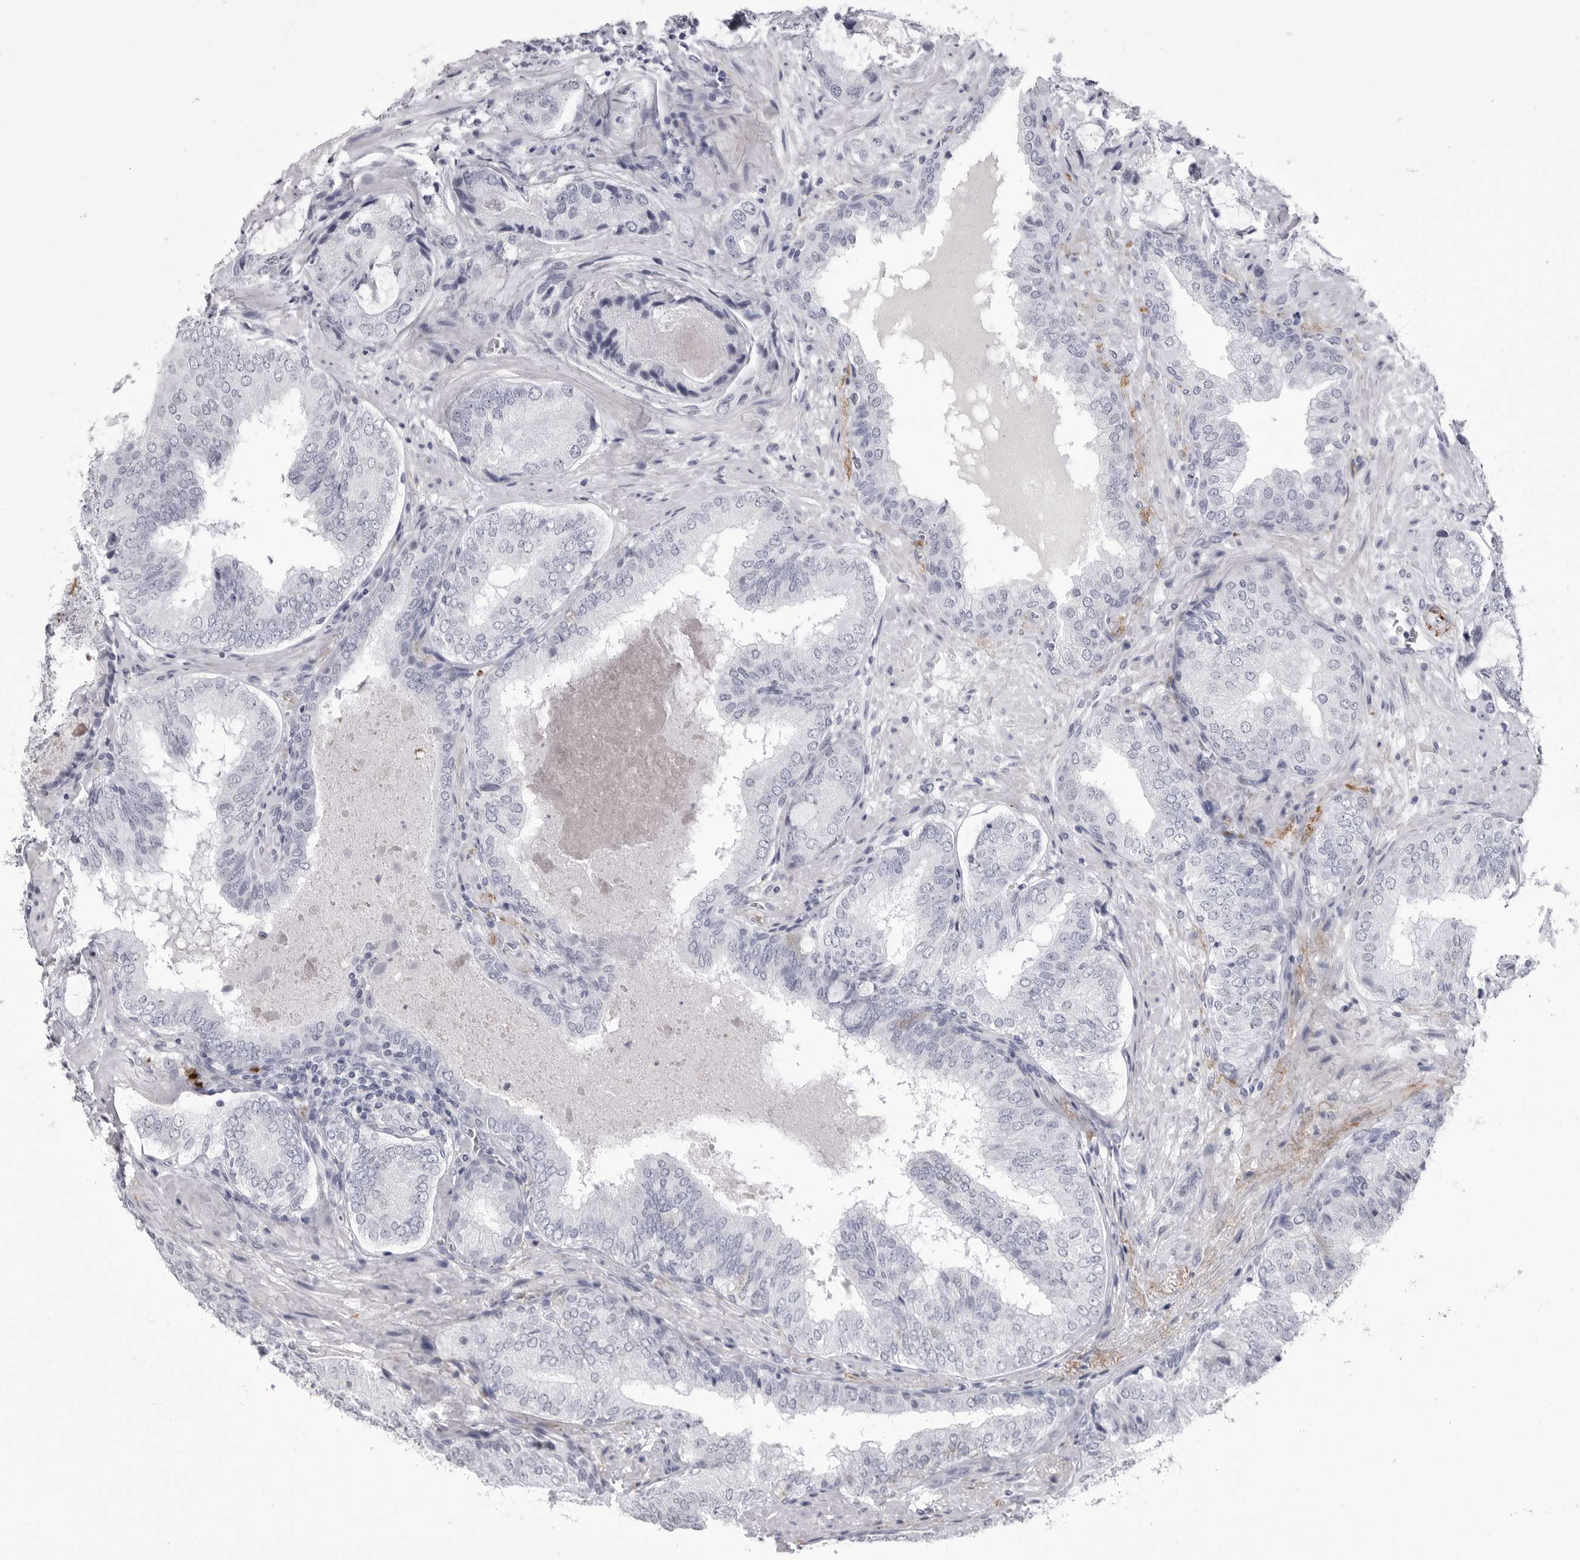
{"staining": {"intensity": "negative", "quantity": "none", "location": "none"}, "tissue": "prostate cancer", "cell_type": "Tumor cells", "image_type": "cancer", "snomed": [{"axis": "morphology", "description": "Normal tissue, NOS"}, {"axis": "morphology", "description": "Adenocarcinoma, High grade"}, {"axis": "topography", "description": "Prostate"}, {"axis": "topography", "description": "Peripheral nerve tissue"}], "caption": "Immunohistochemistry histopathology image of neoplastic tissue: human prostate cancer (adenocarcinoma (high-grade)) stained with DAB demonstrates no significant protein expression in tumor cells.", "gene": "COL26A1", "patient": {"sex": "male", "age": 59}}